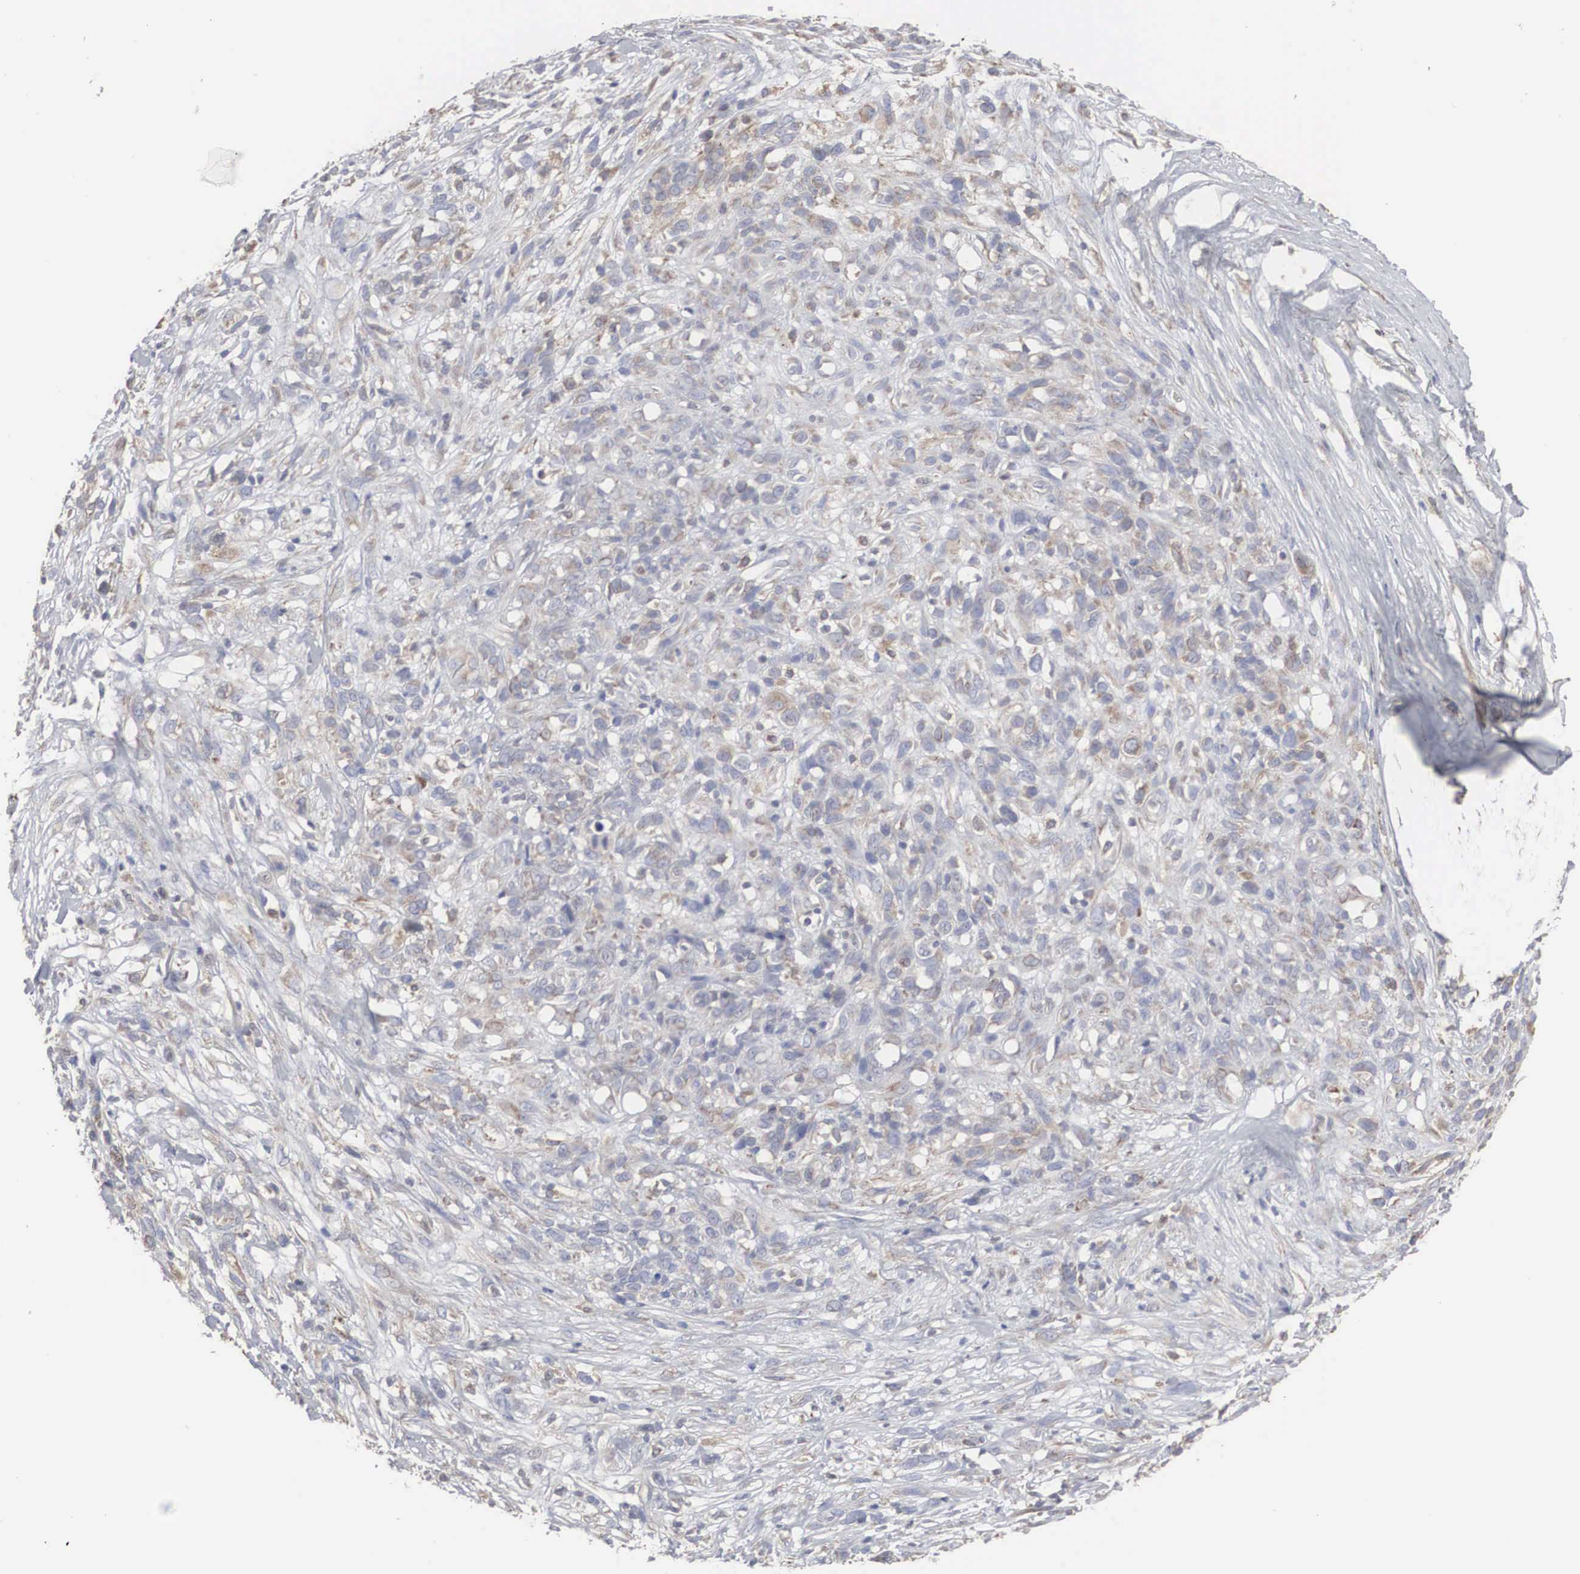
{"staining": {"intensity": "weak", "quantity": "<25%", "location": "cytoplasmic/membranous"}, "tissue": "melanoma", "cell_type": "Tumor cells", "image_type": "cancer", "snomed": [{"axis": "morphology", "description": "Malignant melanoma, NOS"}, {"axis": "topography", "description": "Skin"}], "caption": "DAB immunohistochemical staining of human malignant melanoma displays no significant expression in tumor cells. (DAB IHC visualized using brightfield microscopy, high magnification).", "gene": "MIA2", "patient": {"sex": "female", "age": 85}}